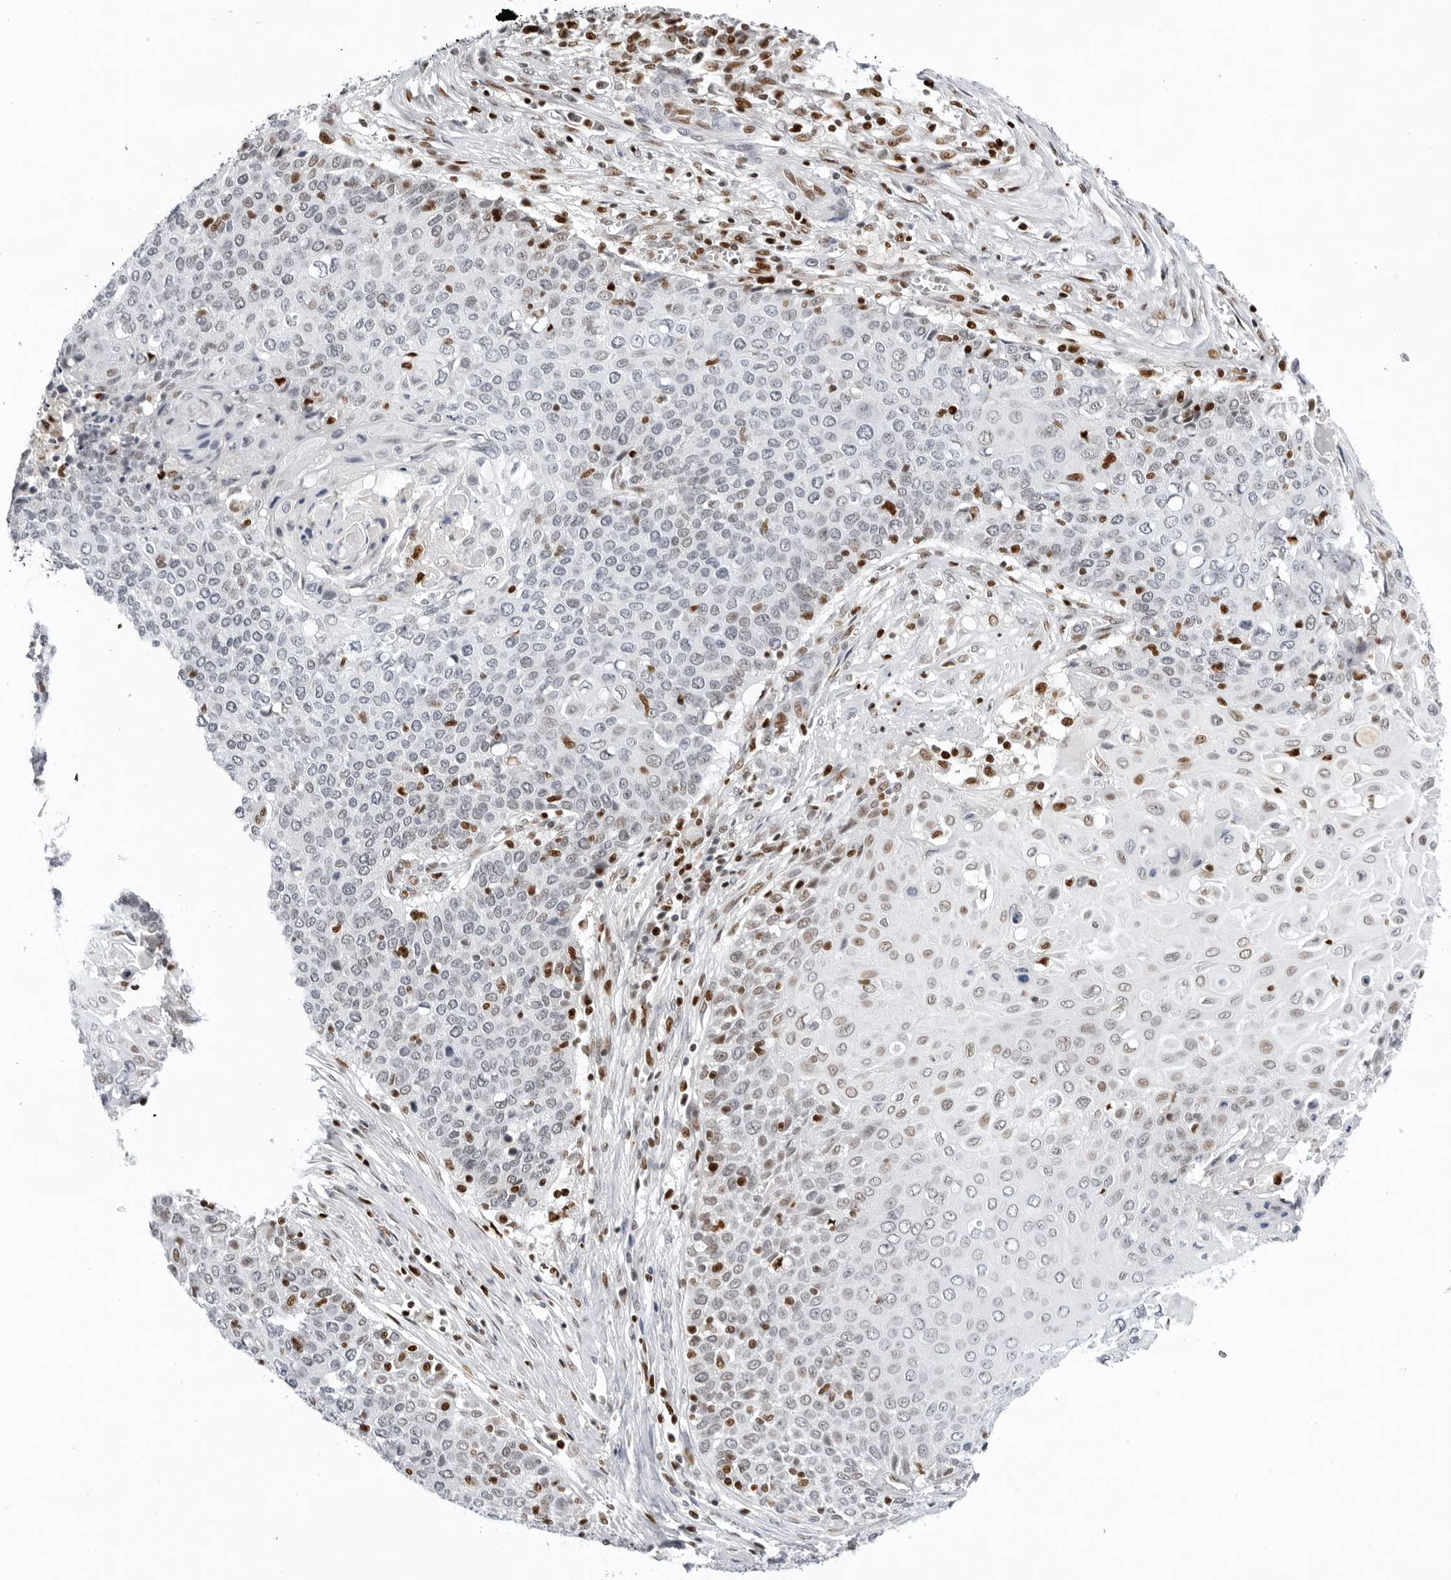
{"staining": {"intensity": "negative", "quantity": "none", "location": "none"}, "tissue": "cervical cancer", "cell_type": "Tumor cells", "image_type": "cancer", "snomed": [{"axis": "morphology", "description": "Squamous cell carcinoma, NOS"}, {"axis": "topography", "description": "Cervix"}], "caption": "DAB immunohistochemical staining of cervical squamous cell carcinoma exhibits no significant staining in tumor cells.", "gene": "OGG1", "patient": {"sex": "female", "age": 39}}